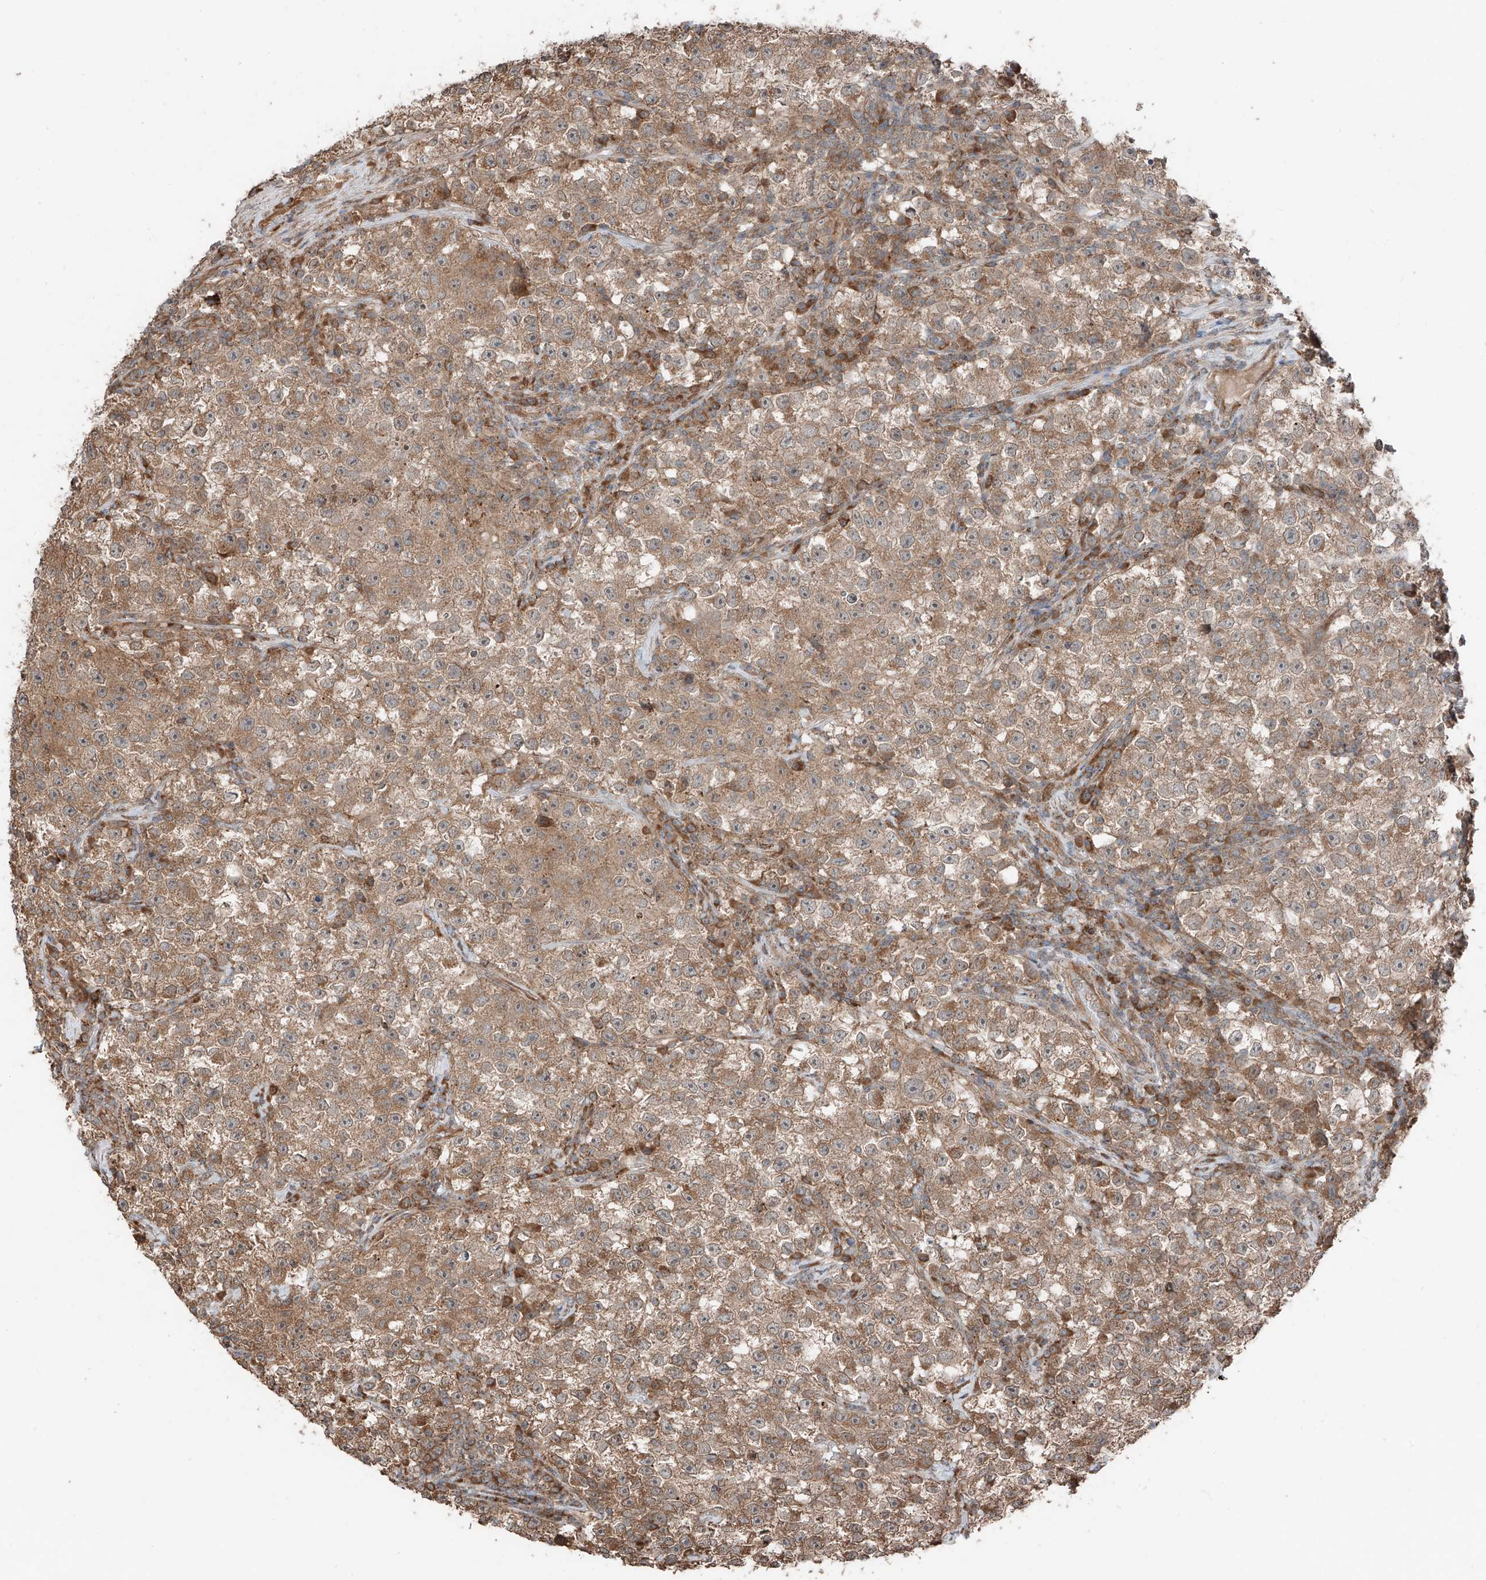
{"staining": {"intensity": "moderate", "quantity": ">75%", "location": "cytoplasmic/membranous"}, "tissue": "testis cancer", "cell_type": "Tumor cells", "image_type": "cancer", "snomed": [{"axis": "morphology", "description": "Seminoma, NOS"}, {"axis": "topography", "description": "Testis"}], "caption": "The photomicrograph reveals staining of testis cancer (seminoma), revealing moderate cytoplasmic/membranous protein expression (brown color) within tumor cells. (DAB (3,3'-diaminobenzidine) = brown stain, brightfield microscopy at high magnification).", "gene": "CEP162", "patient": {"sex": "male", "age": 22}}